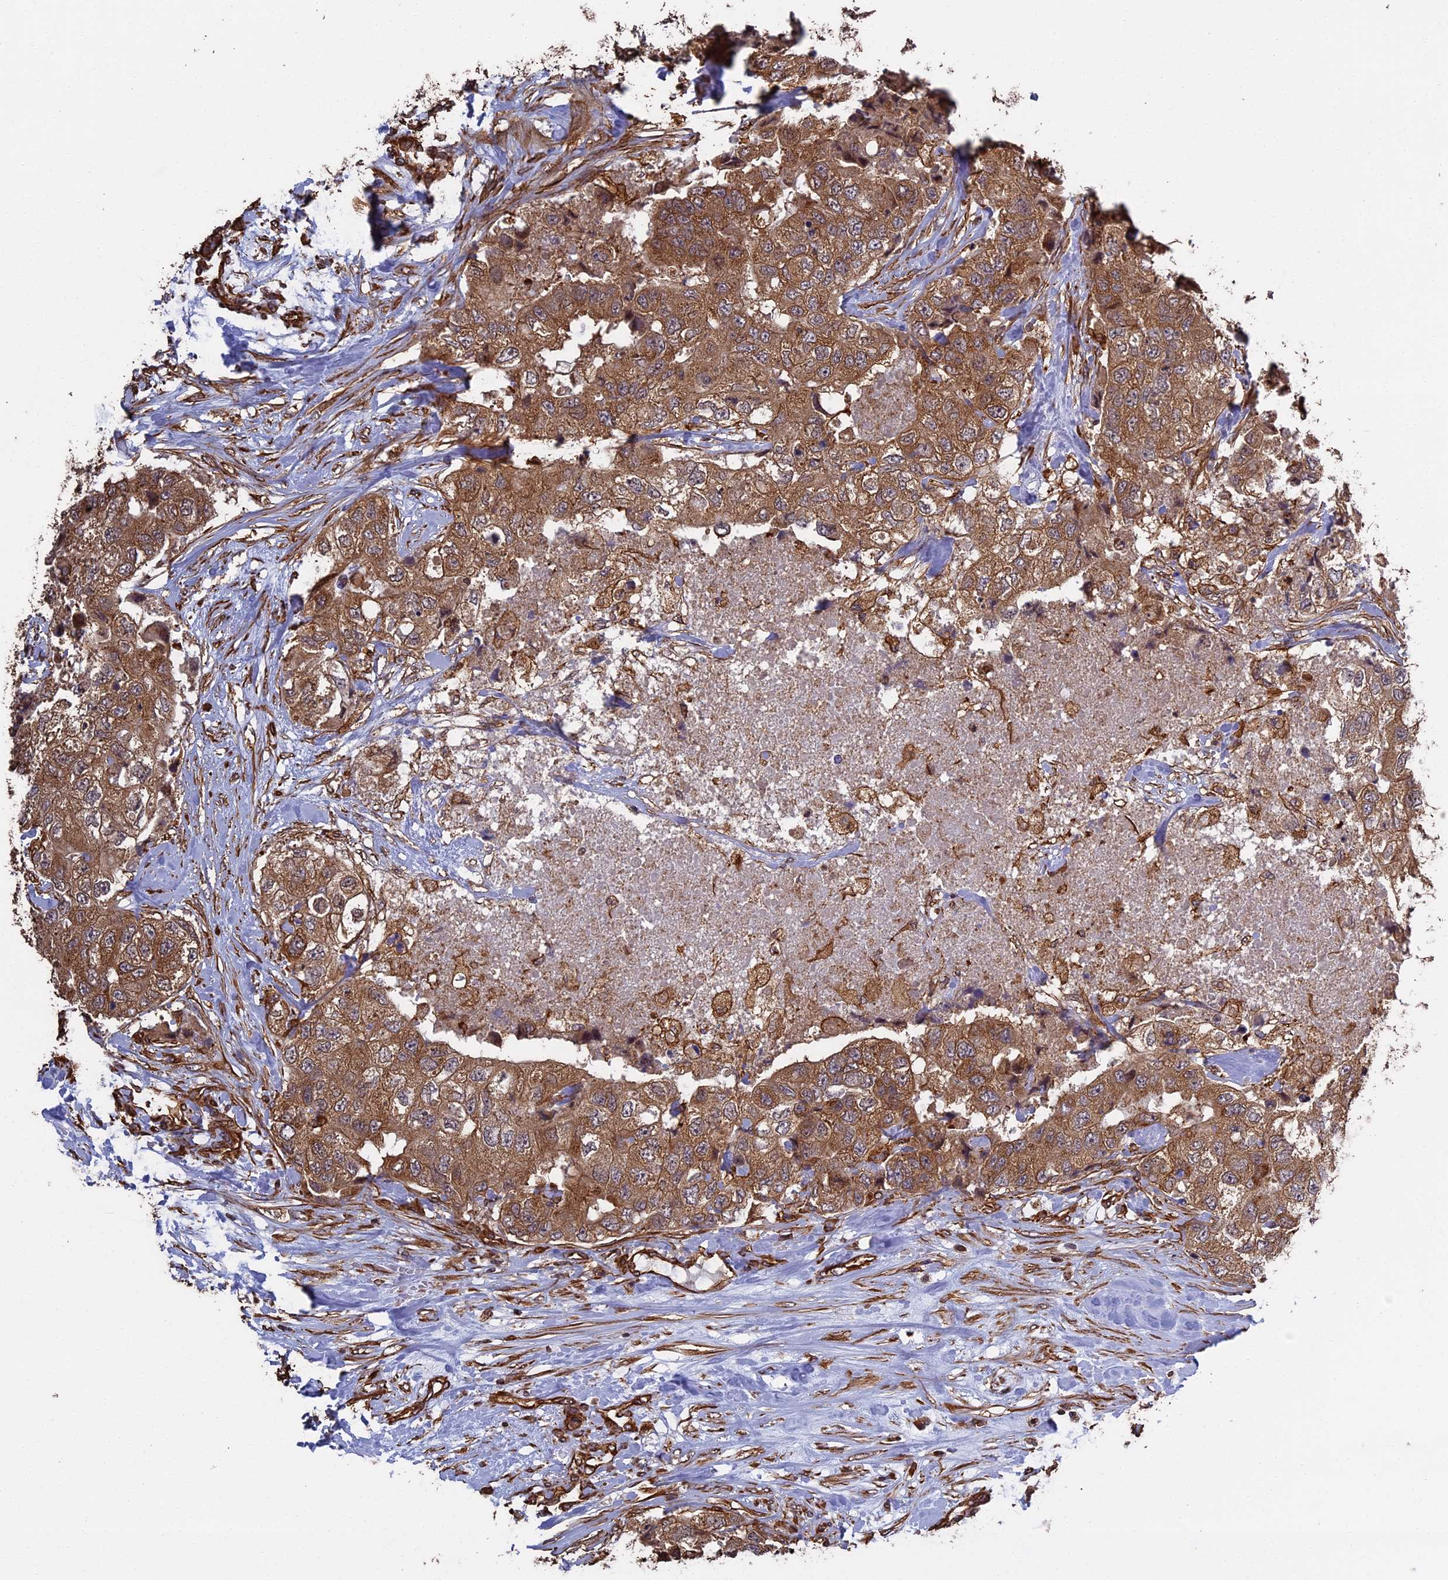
{"staining": {"intensity": "moderate", "quantity": ">75%", "location": "cytoplasmic/membranous"}, "tissue": "breast cancer", "cell_type": "Tumor cells", "image_type": "cancer", "snomed": [{"axis": "morphology", "description": "Duct carcinoma"}, {"axis": "topography", "description": "Breast"}], "caption": "Immunohistochemical staining of human invasive ductal carcinoma (breast) exhibits moderate cytoplasmic/membranous protein staining in about >75% of tumor cells.", "gene": "CCDC124", "patient": {"sex": "female", "age": 62}}